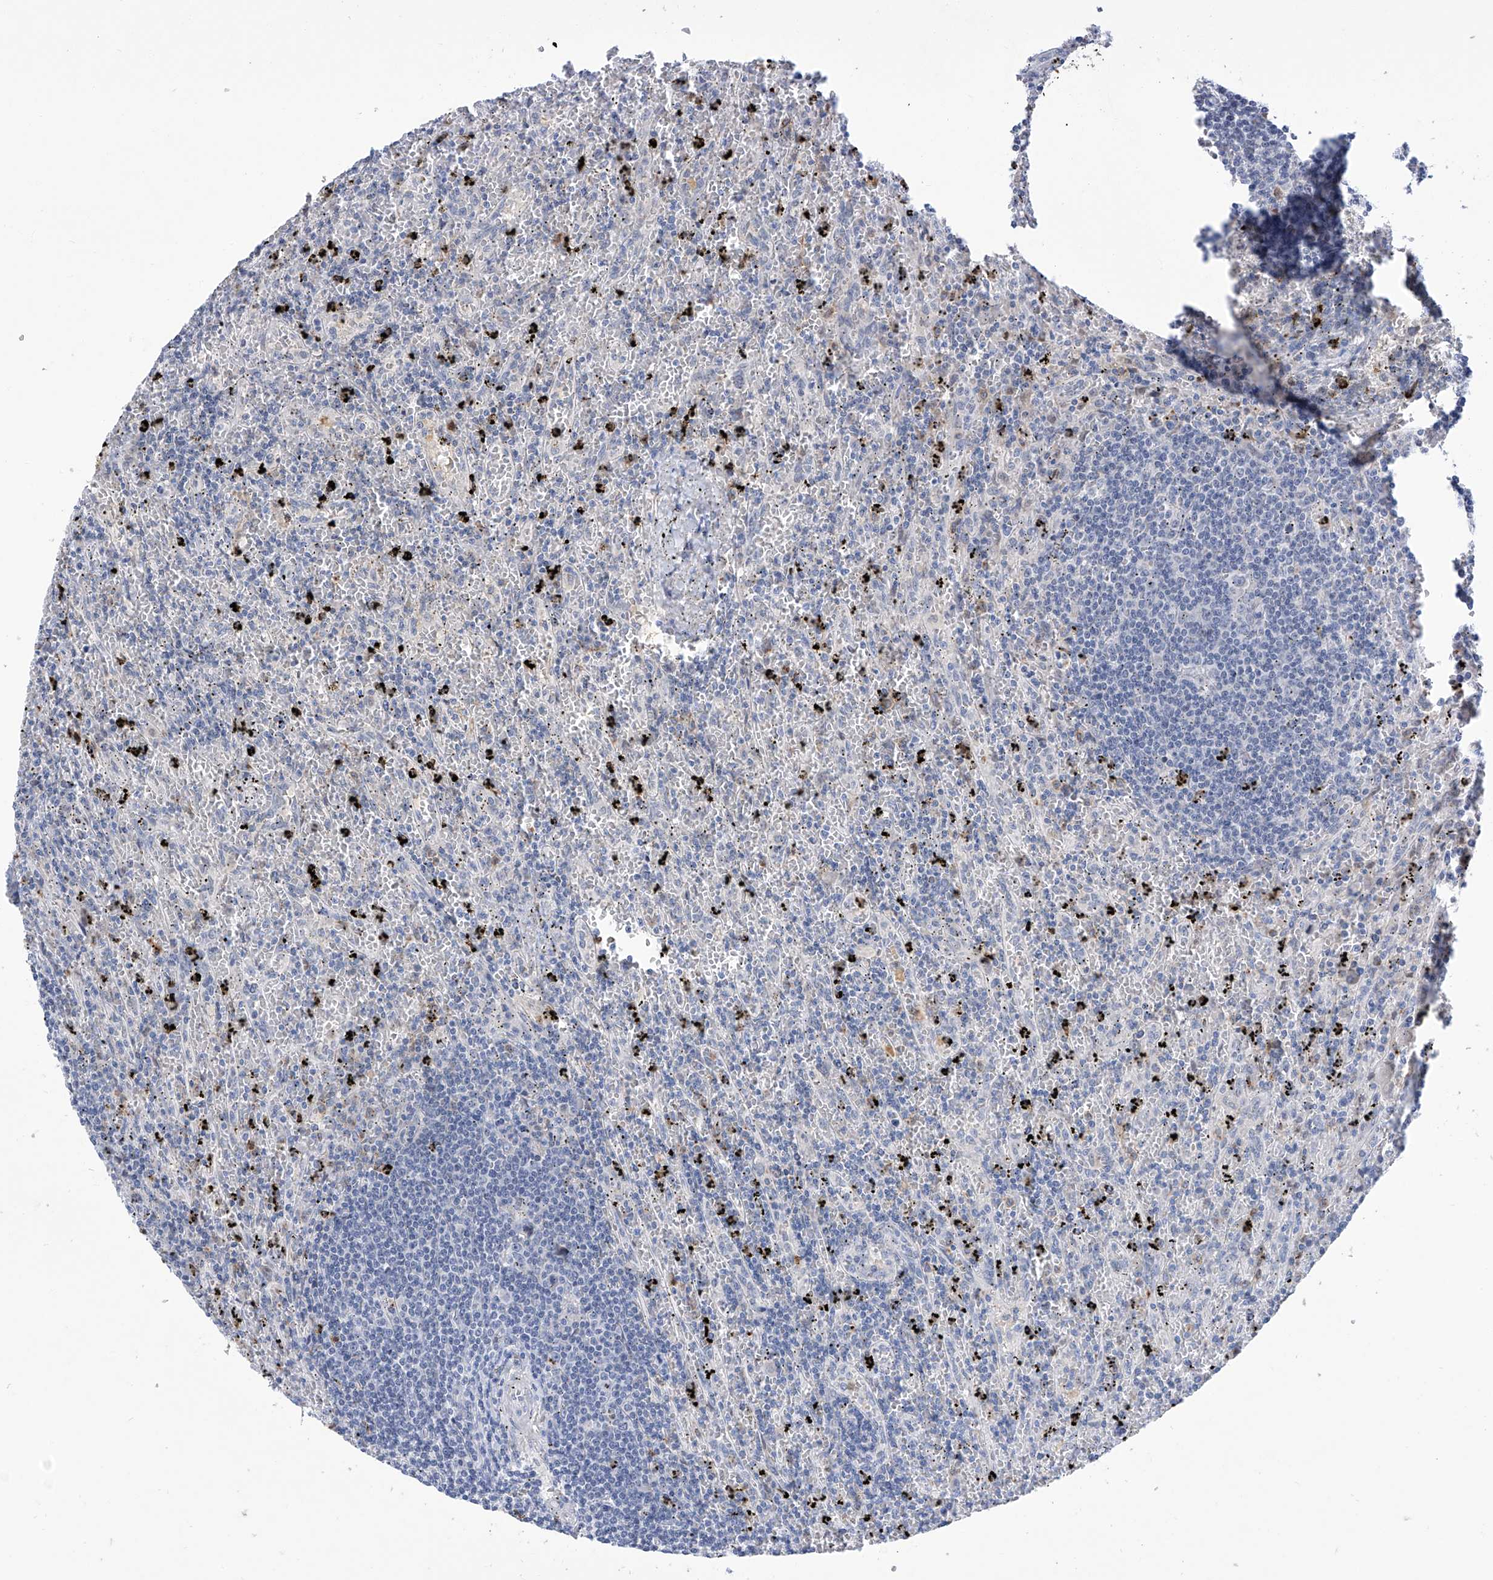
{"staining": {"intensity": "negative", "quantity": "none", "location": "none"}, "tissue": "lymphoma", "cell_type": "Tumor cells", "image_type": "cancer", "snomed": [{"axis": "morphology", "description": "Malignant lymphoma, non-Hodgkin's type, Low grade"}, {"axis": "topography", "description": "Spleen"}], "caption": "Low-grade malignant lymphoma, non-Hodgkin's type stained for a protein using immunohistochemistry shows no expression tumor cells.", "gene": "PHF20", "patient": {"sex": "male", "age": 76}}